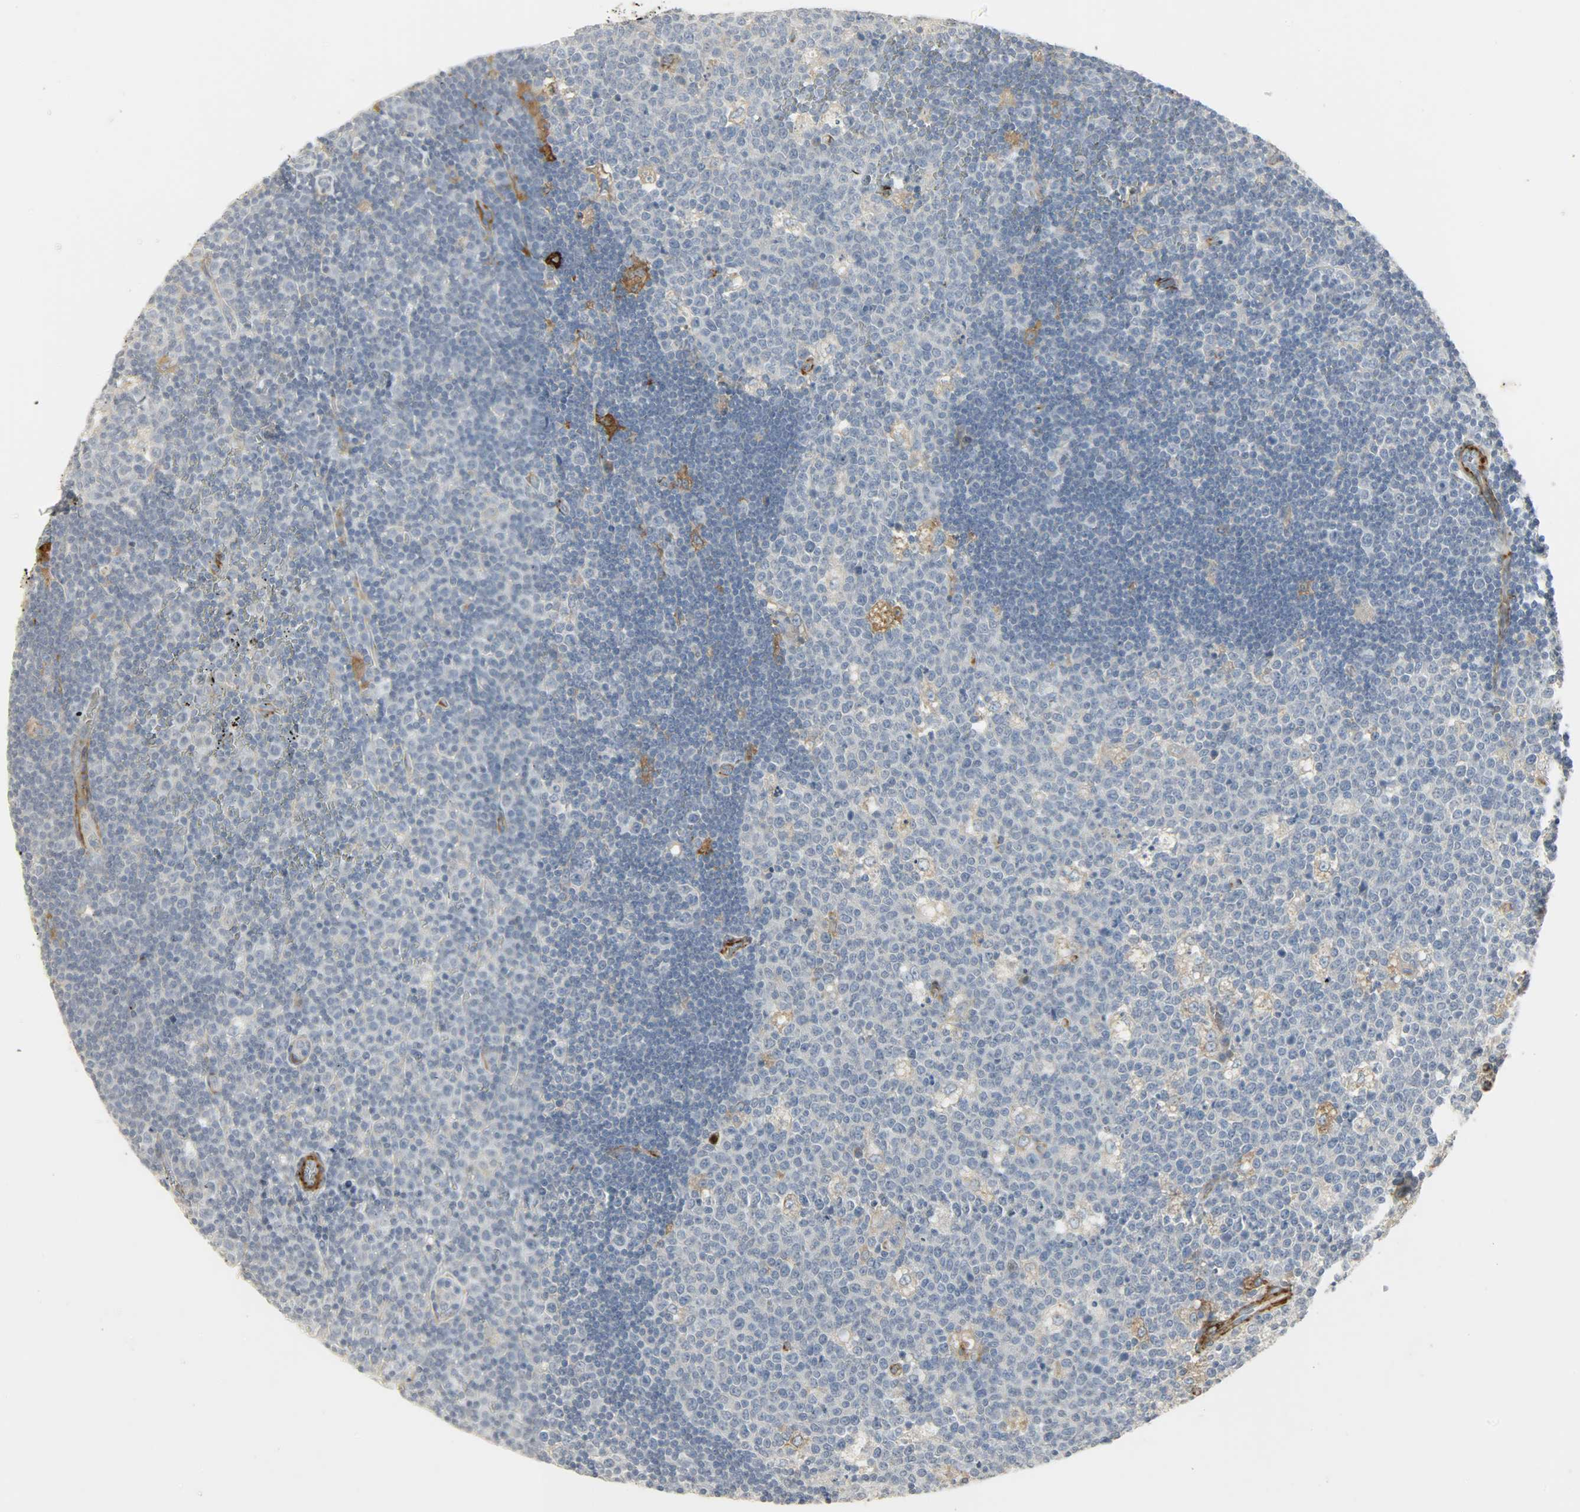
{"staining": {"intensity": "negative", "quantity": "none", "location": "none"}, "tissue": "lymph node", "cell_type": "Germinal center cells", "image_type": "normal", "snomed": [{"axis": "morphology", "description": "Normal tissue, NOS"}, {"axis": "topography", "description": "Lymph node"}, {"axis": "topography", "description": "Salivary gland"}], "caption": "Human lymph node stained for a protein using immunohistochemistry (IHC) shows no staining in germinal center cells.", "gene": "ENPEP", "patient": {"sex": "male", "age": 8}}